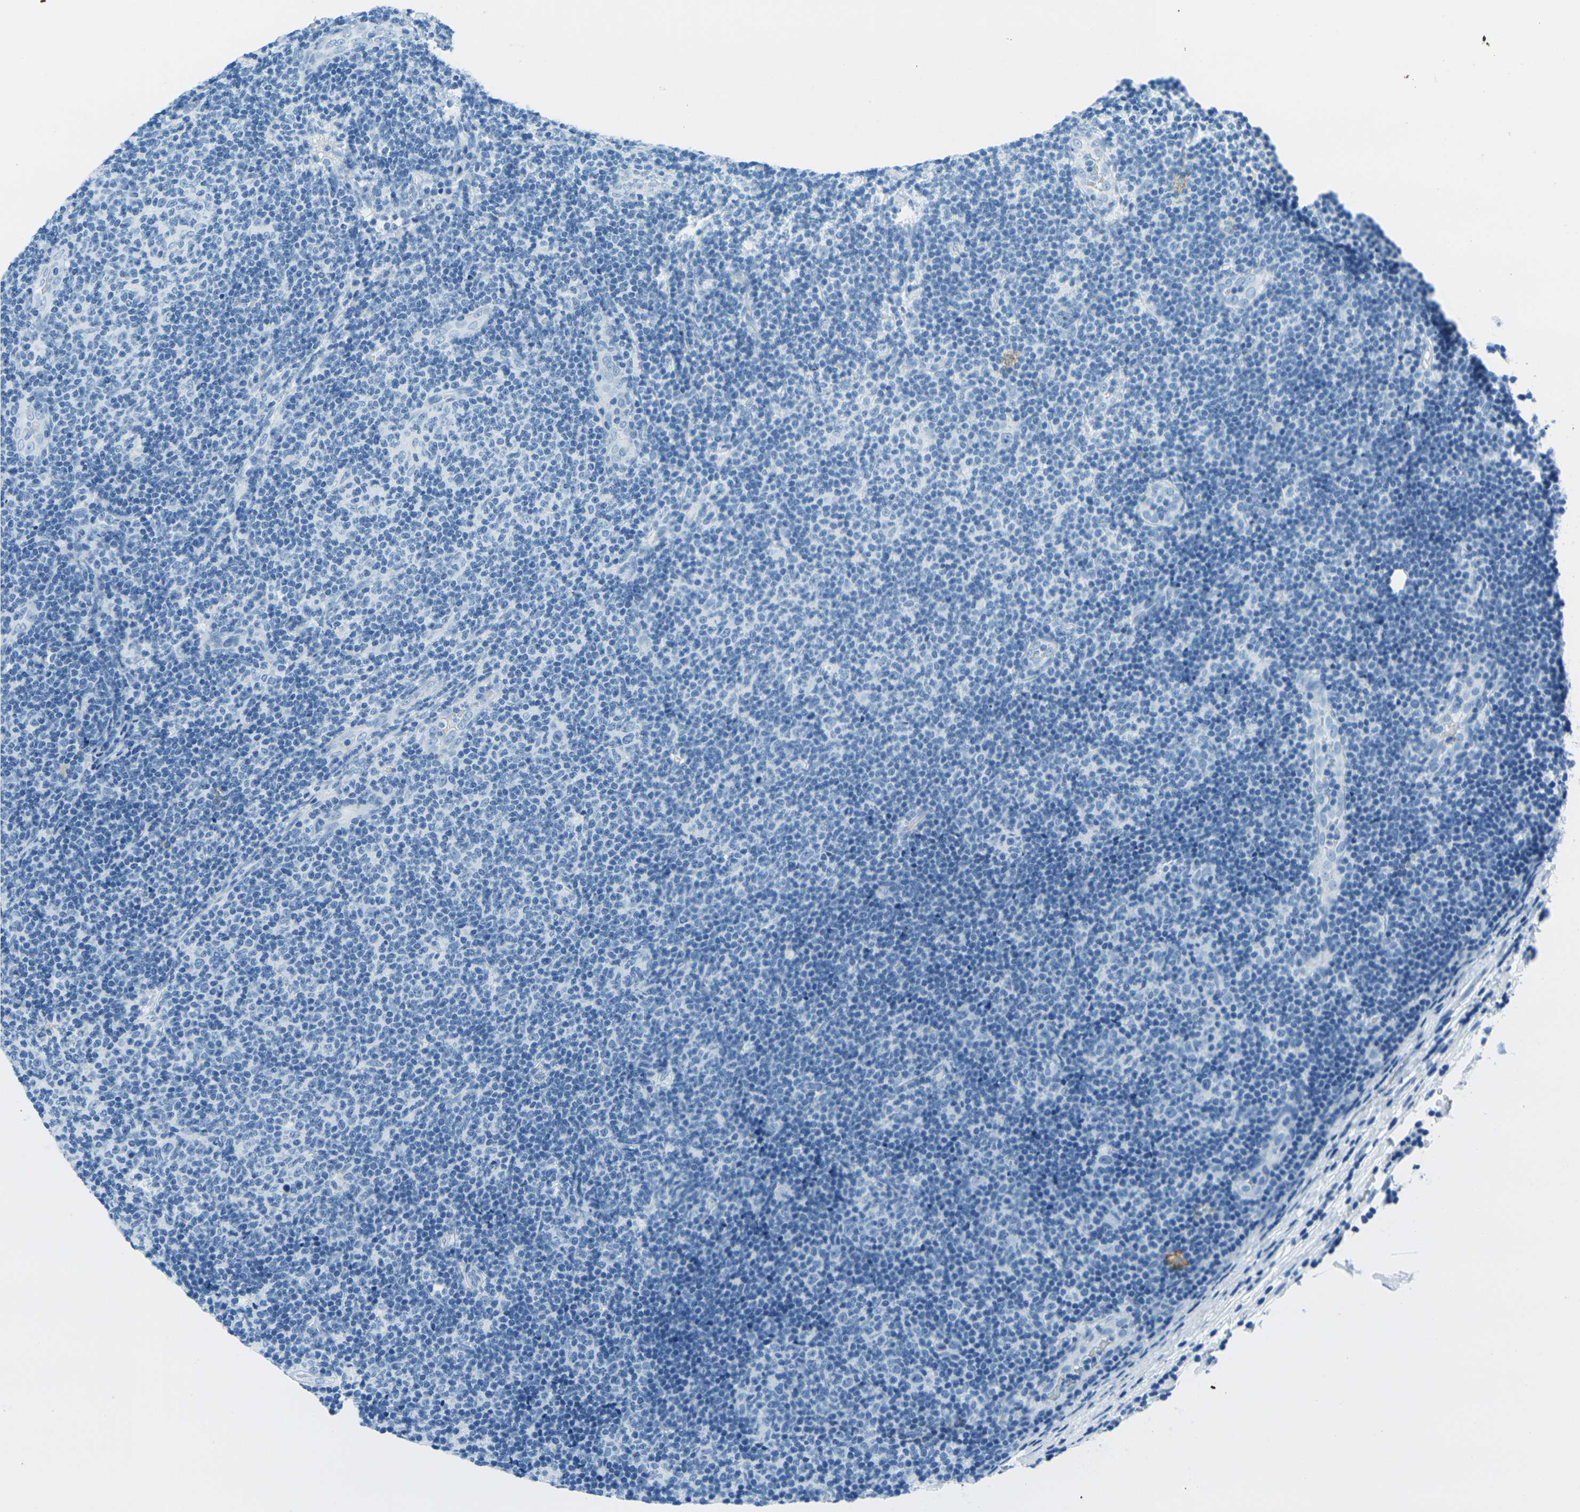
{"staining": {"intensity": "negative", "quantity": "none", "location": "none"}, "tissue": "lymphoma", "cell_type": "Tumor cells", "image_type": "cancer", "snomed": [{"axis": "morphology", "description": "Malignant lymphoma, non-Hodgkin's type, Low grade"}, {"axis": "topography", "description": "Lymph node"}], "caption": "An immunohistochemistry (IHC) micrograph of lymphoma is shown. There is no staining in tumor cells of lymphoma.", "gene": "OCLN", "patient": {"sex": "male", "age": 83}}